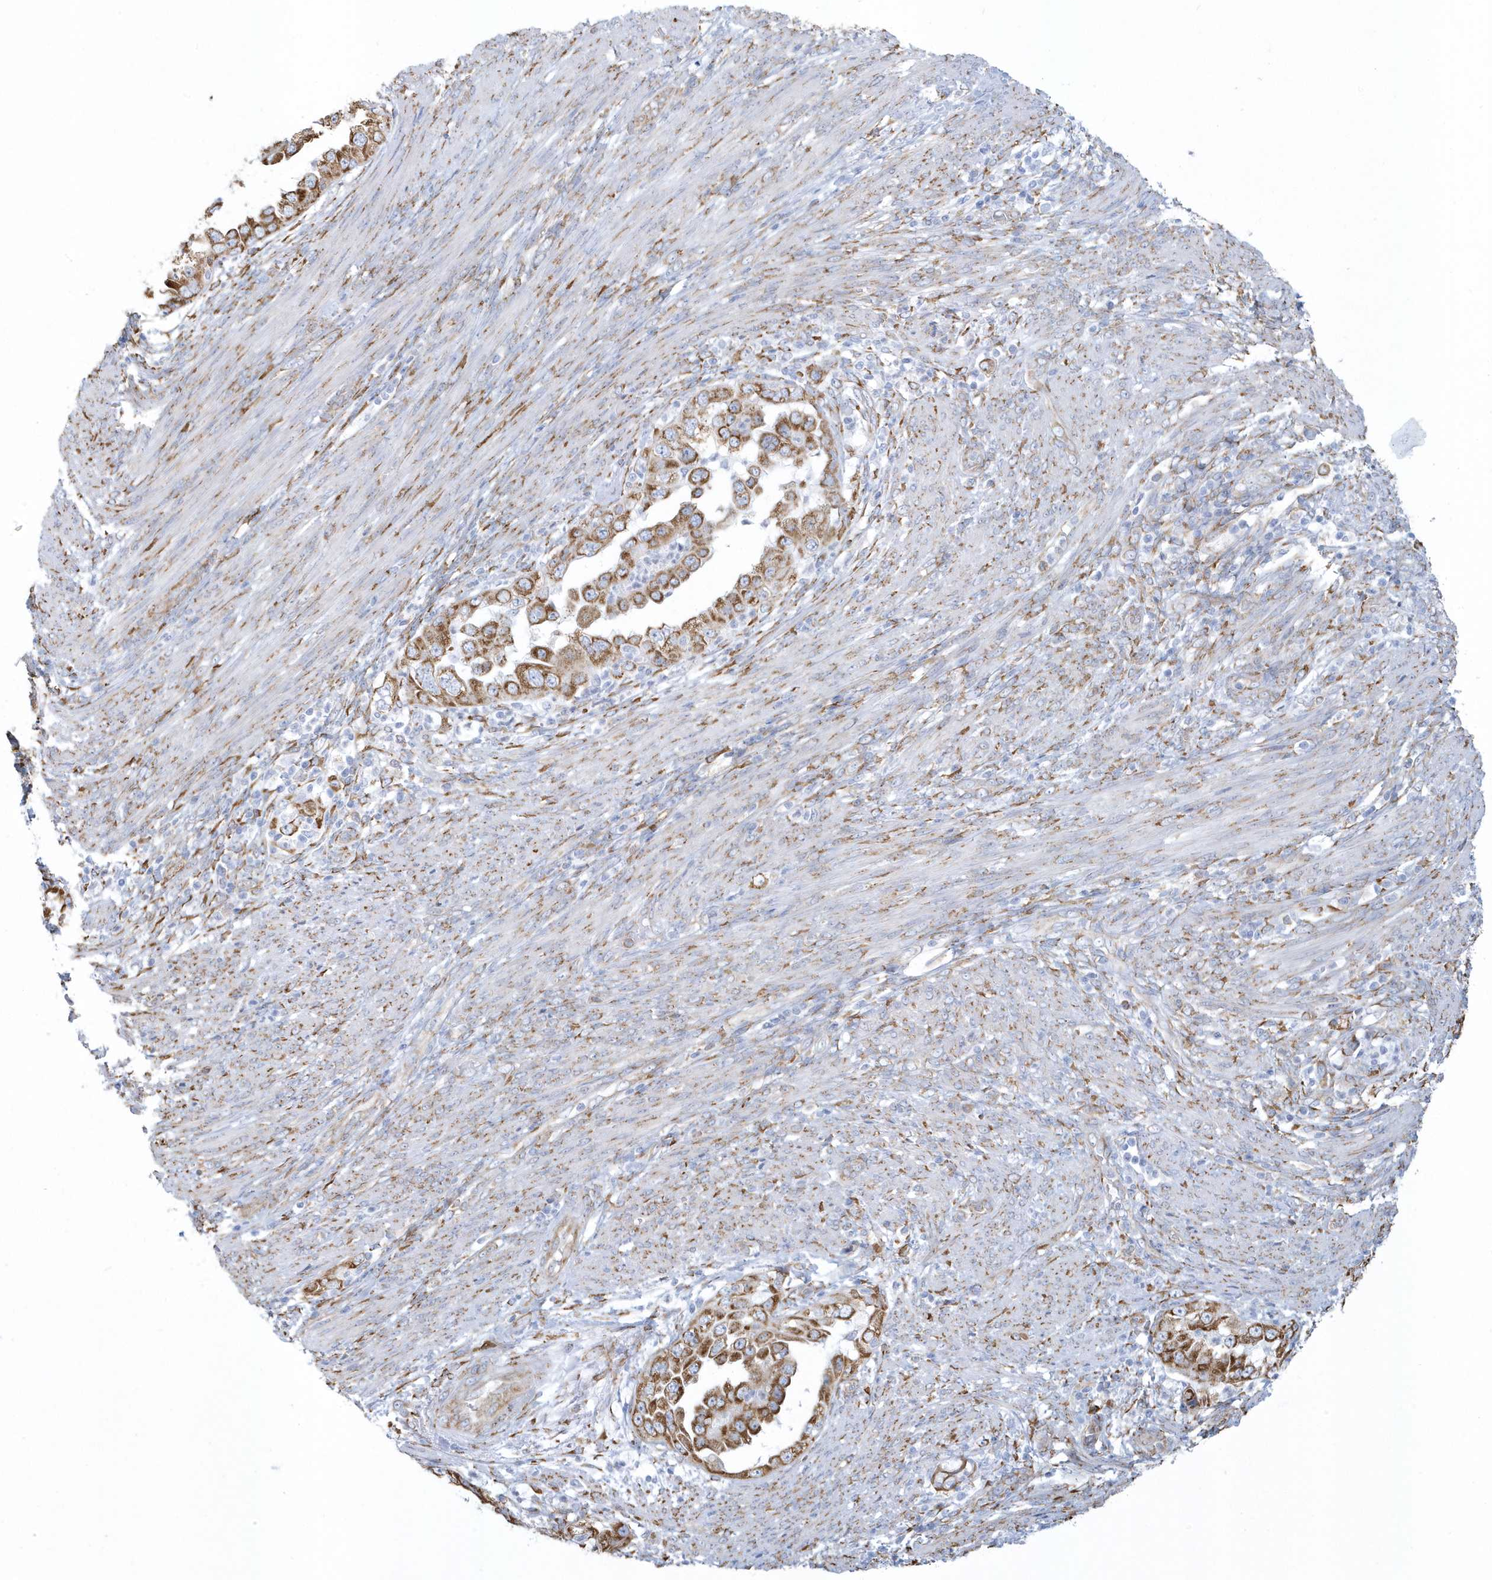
{"staining": {"intensity": "moderate", "quantity": ">75%", "location": "cytoplasmic/membranous"}, "tissue": "endometrial cancer", "cell_type": "Tumor cells", "image_type": "cancer", "snomed": [{"axis": "morphology", "description": "Adenocarcinoma, NOS"}, {"axis": "topography", "description": "Endometrium"}], "caption": "A high-resolution histopathology image shows immunohistochemistry (IHC) staining of endometrial cancer (adenocarcinoma), which exhibits moderate cytoplasmic/membranous expression in approximately >75% of tumor cells.", "gene": "DCAF1", "patient": {"sex": "female", "age": 85}}